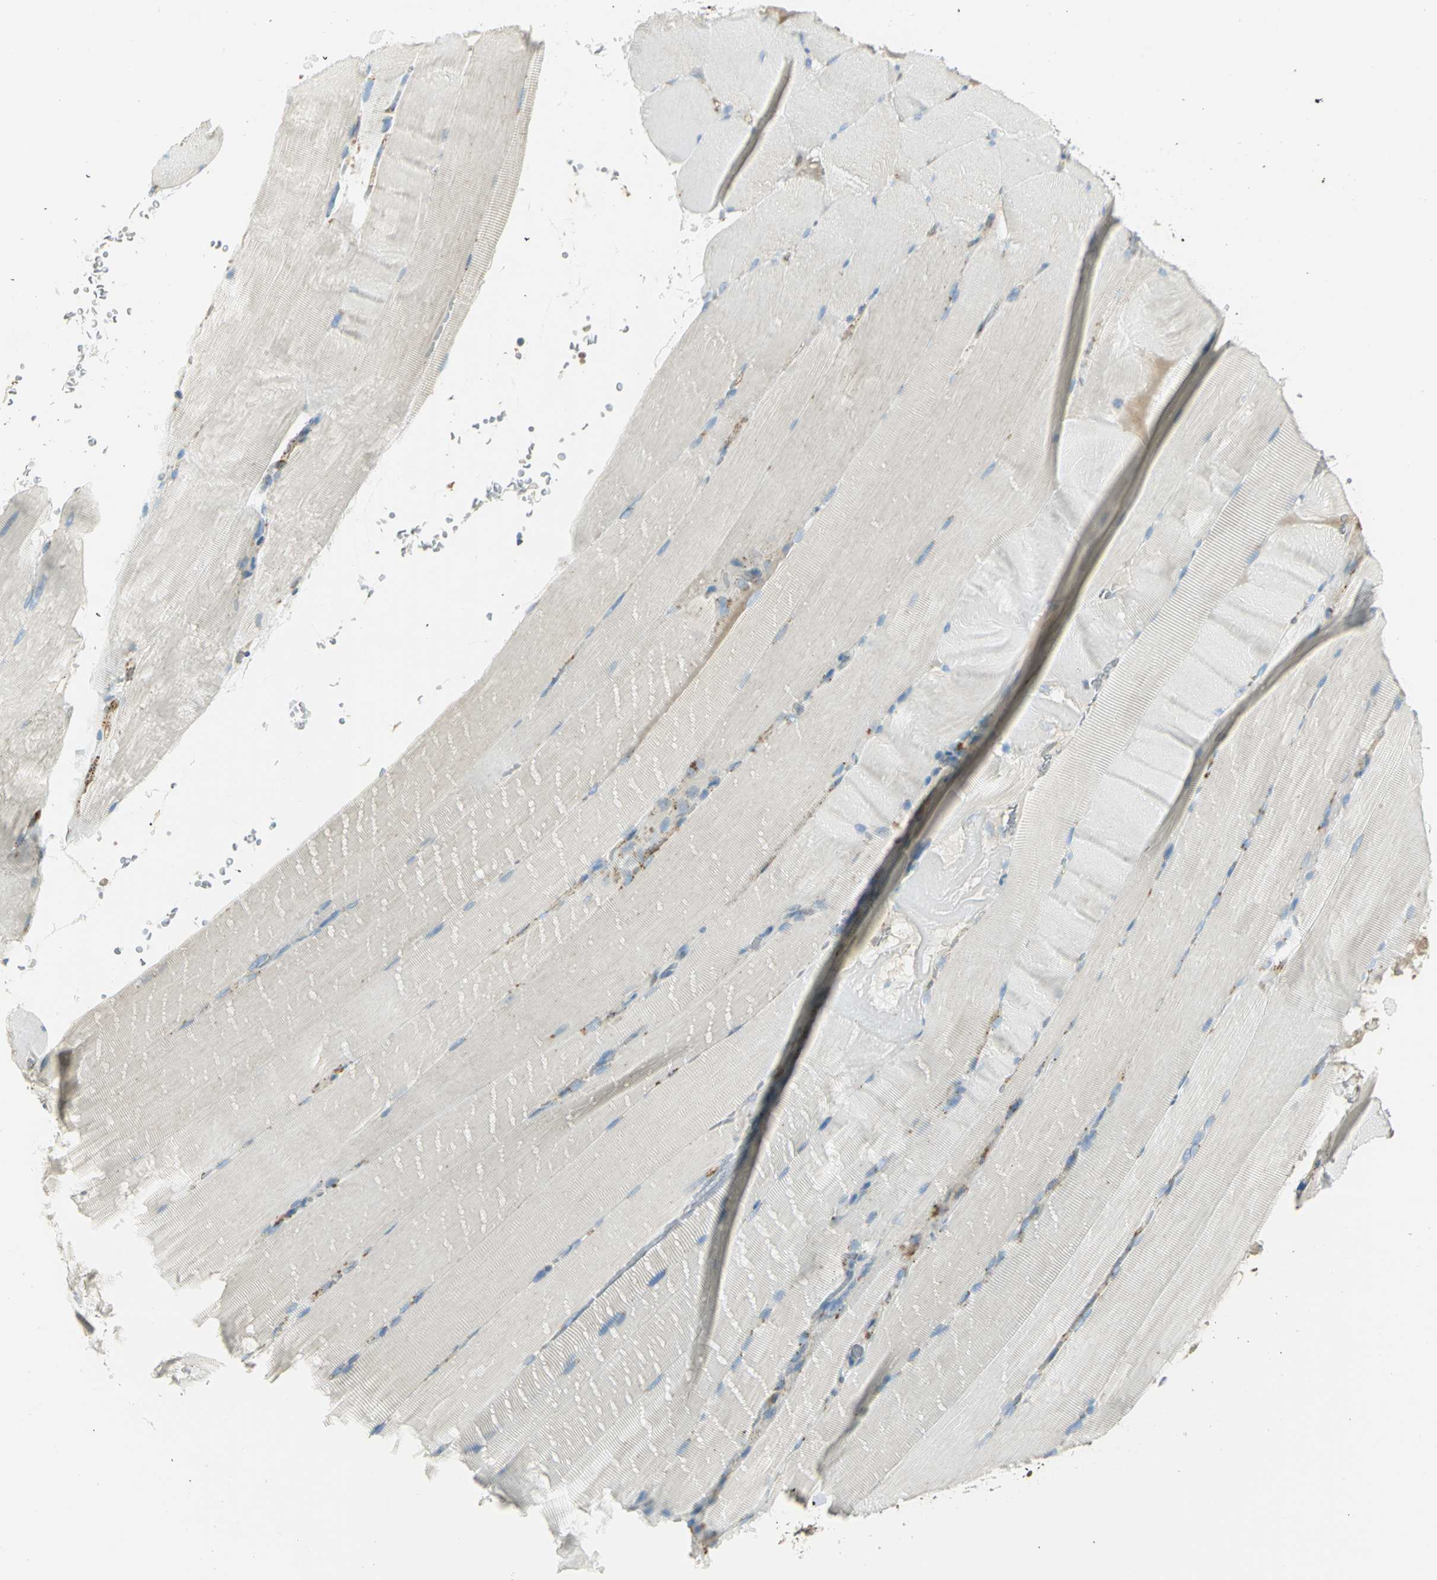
{"staining": {"intensity": "moderate", "quantity": "25%-75%", "location": "cytoplasmic/membranous"}, "tissue": "skeletal muscle", "cell_type": "Myocytes", "image_type": "normal", "snomed": [{"axis": "morphology", "description": "Normal tissue, NOS"}, {"axis": "topography", "description": "Skeletal muscle"}, {"axis": "topography", "description": "Parathyroid gland"}], "caption": "A histopathology image showing moderate cytoplasmic/membranous positivity in approximately 25%-75% of myocytes in normal skeletal muscle, as visualized by brown immunohistochemical staining.", "gene": "ARSA", "patient": {"sex": "female", "age": 37}}